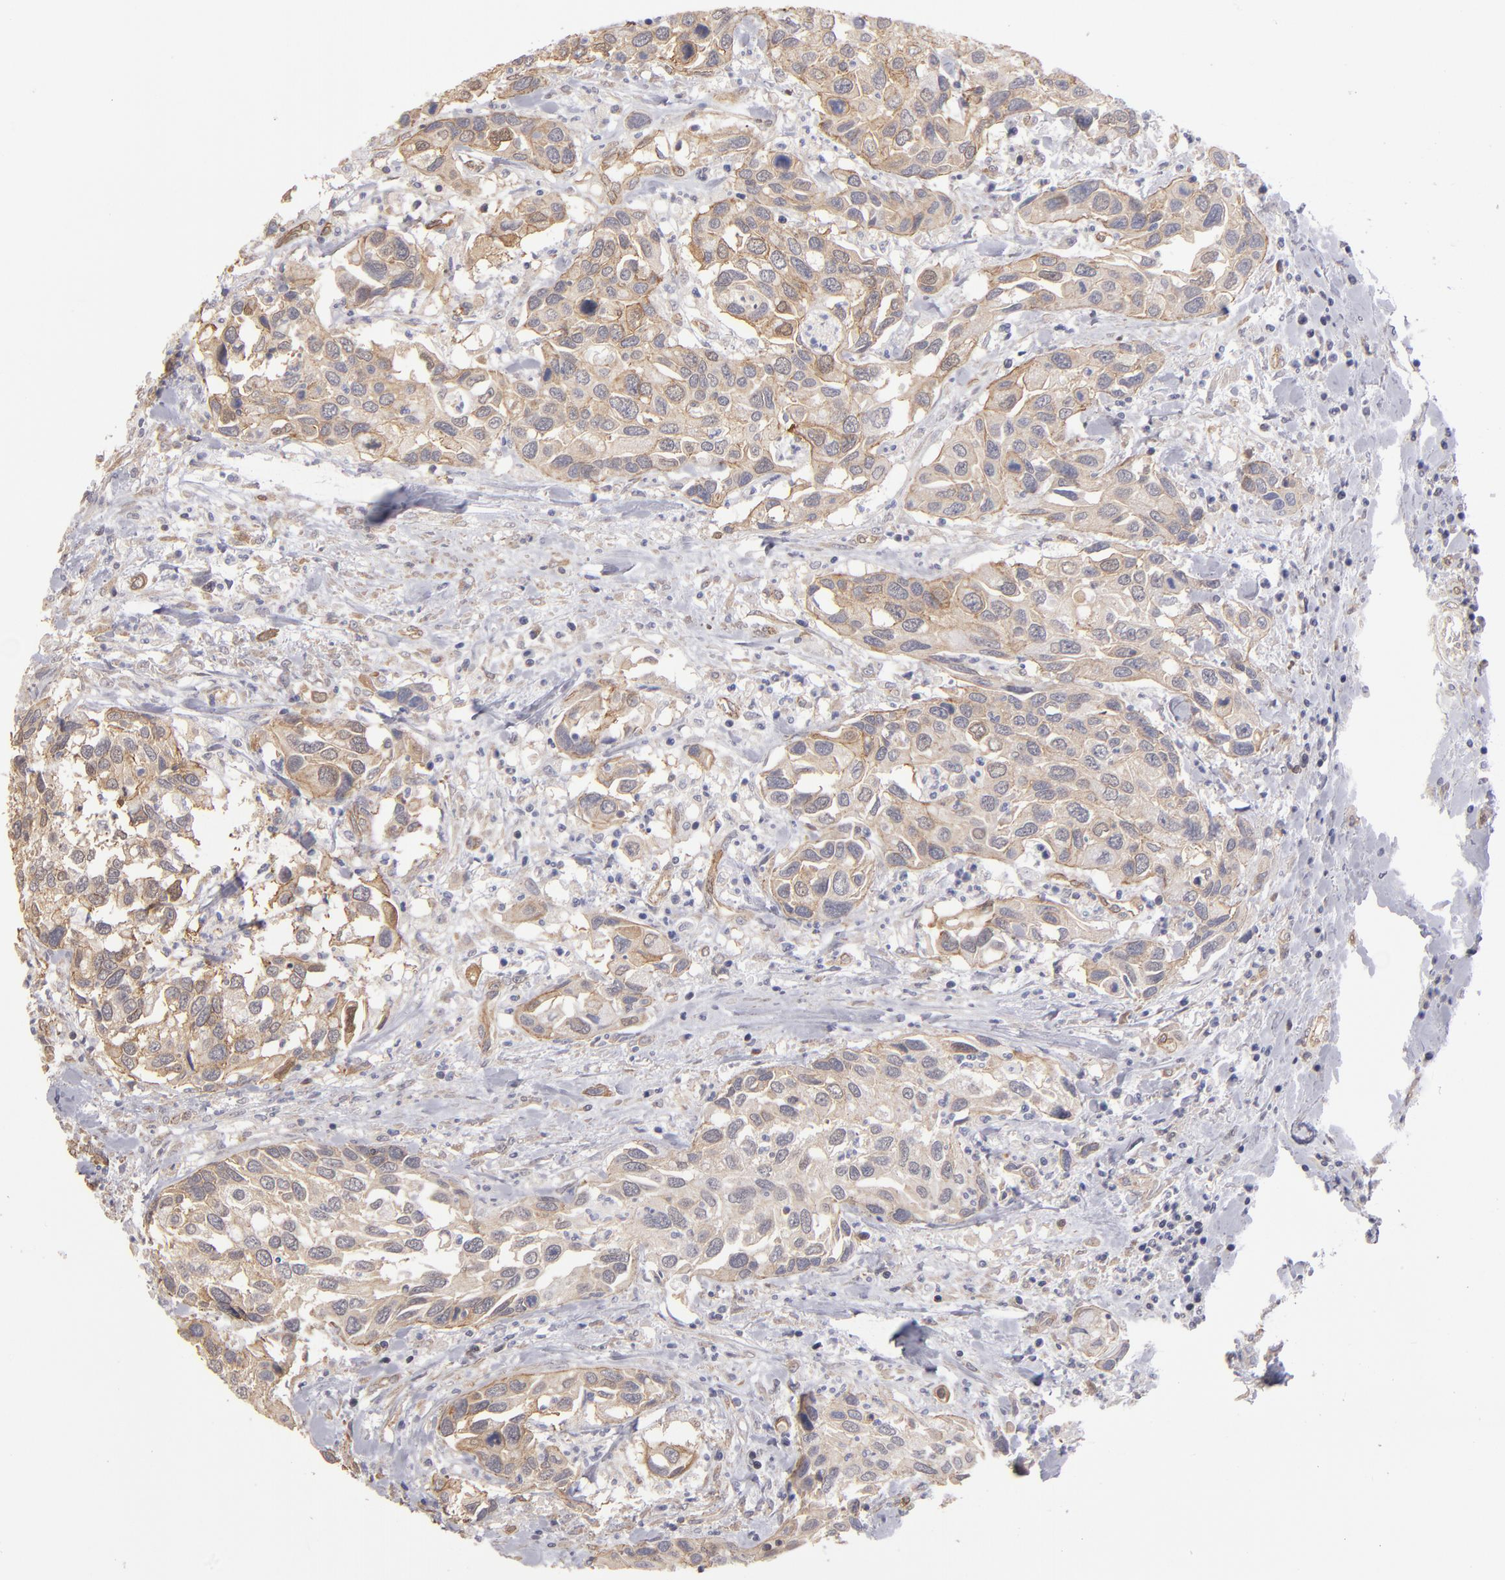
{"staining": {"intensity": "weak", "quantity": ">75%", "location": "cytoplasmic/membranous"}, "tissue": "urothelial cancer", "cell_type": "Tumor cells", "image_type": "cancer", "snomed": [{"axis": "morphology", "description": "Urothelial carcinoma, High grade"}, {"axis": "topography", "description": "Urinary bladder"}], "caption": "Human urothelial cancer stained with a brown dye exhibits weak cytoplasmic/membranous positive expression in approximately >75% of tumor cells.", "gene": "NDRG2", "patient": {"sex": "male", "age": 66}}